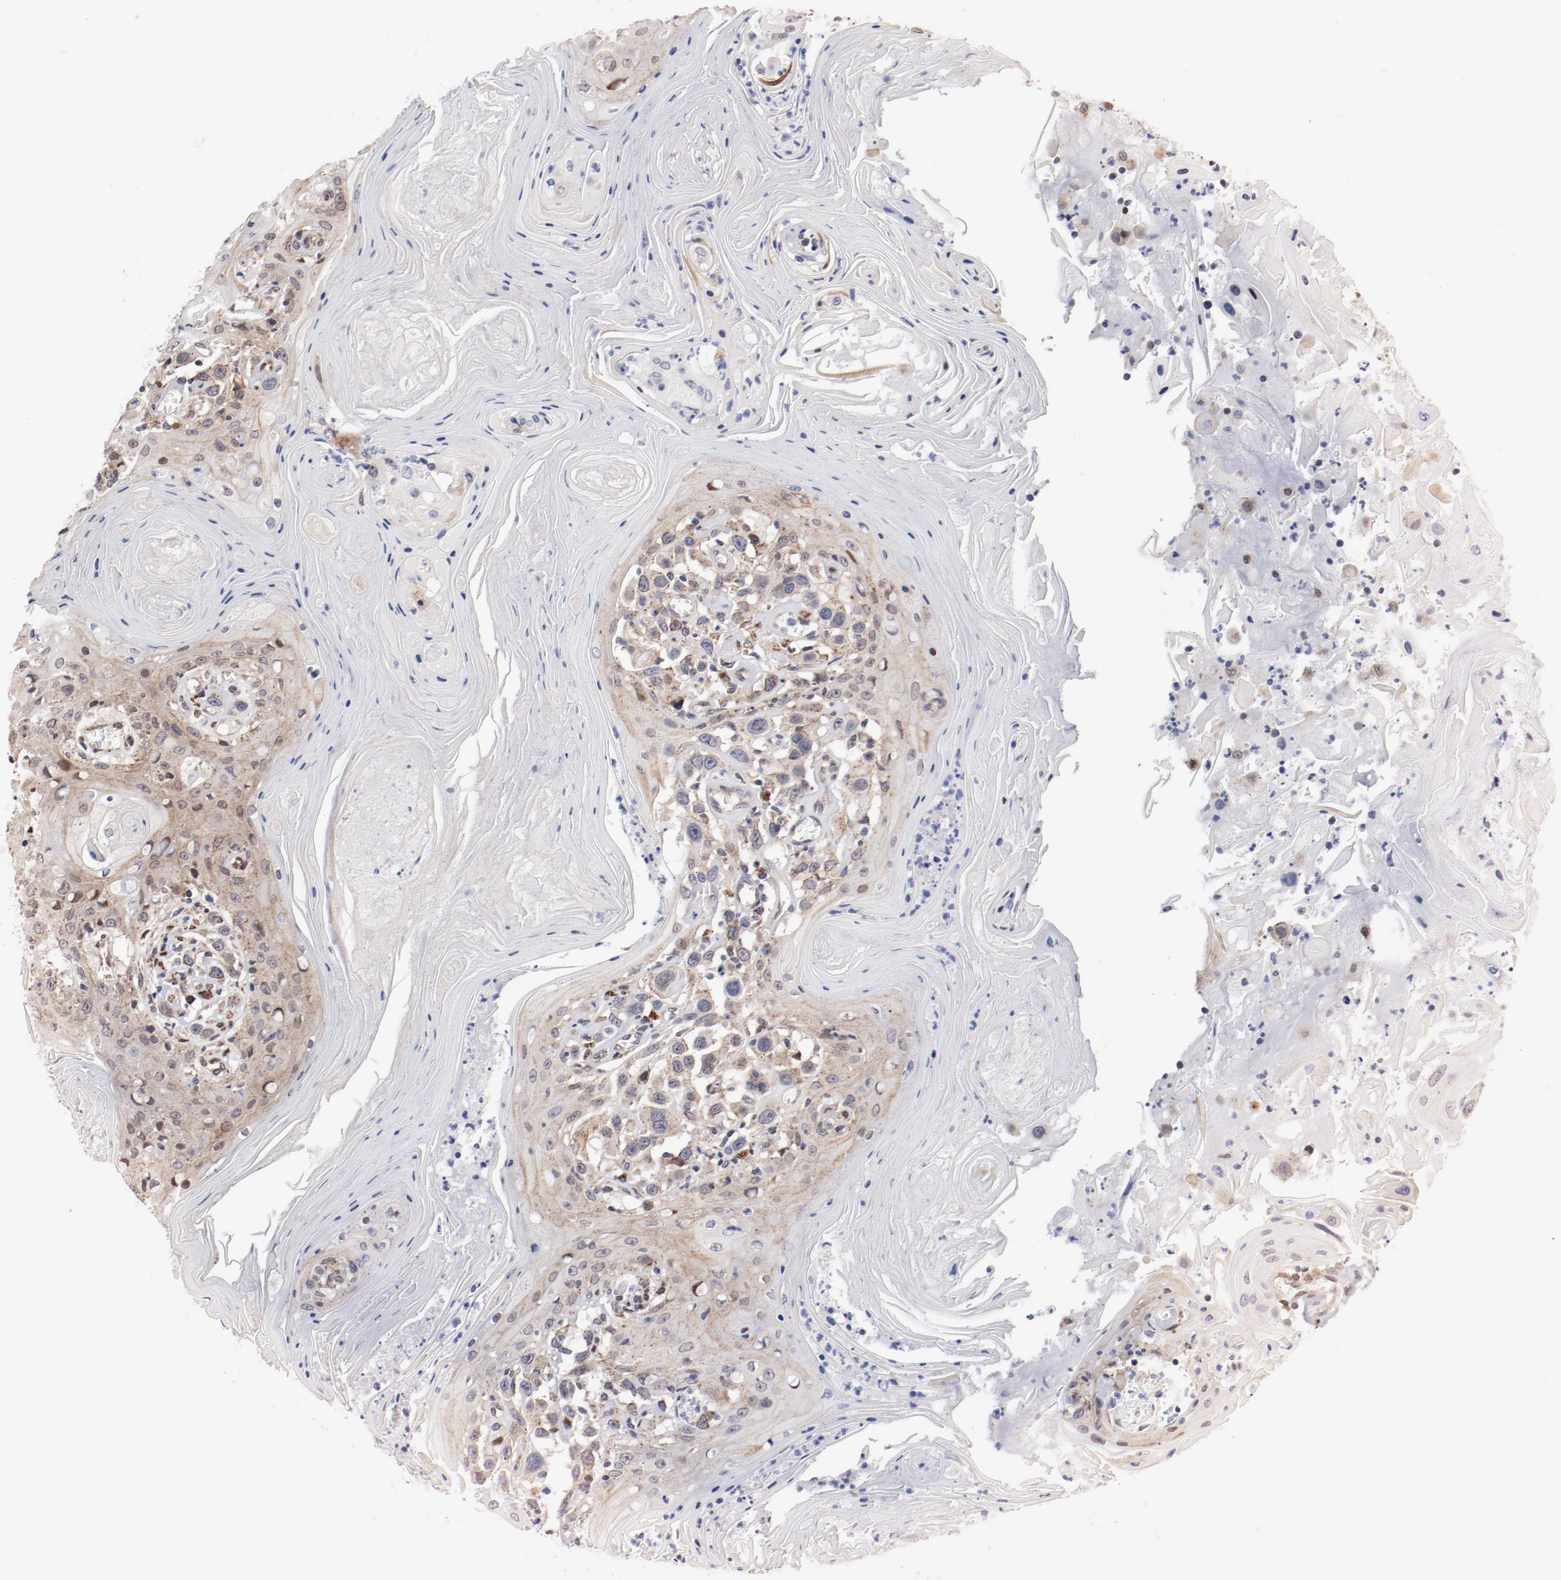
{"staining": {"intensity": "weak", "quantity": "<25%", "location": "cytoplasmic/membranous"}, "tissue": "head and neck cancer", "cell_type": "Tumor cells", "image_type": "cancer", "snomed": [{"axis": "morphology", "description": "Squamous cell carcinoma, NOS"}, {"axis": "topography", "description": "Oral tissue"}, {"axis": "topography", "description": "Head-Neck"}], "caption": "IHC of human head and neck cancer (squamous cell carcinoma) shows no positivity in tumor cells.", "gene": "RPL12", "patient": {"sex": "female", "age": 76}}